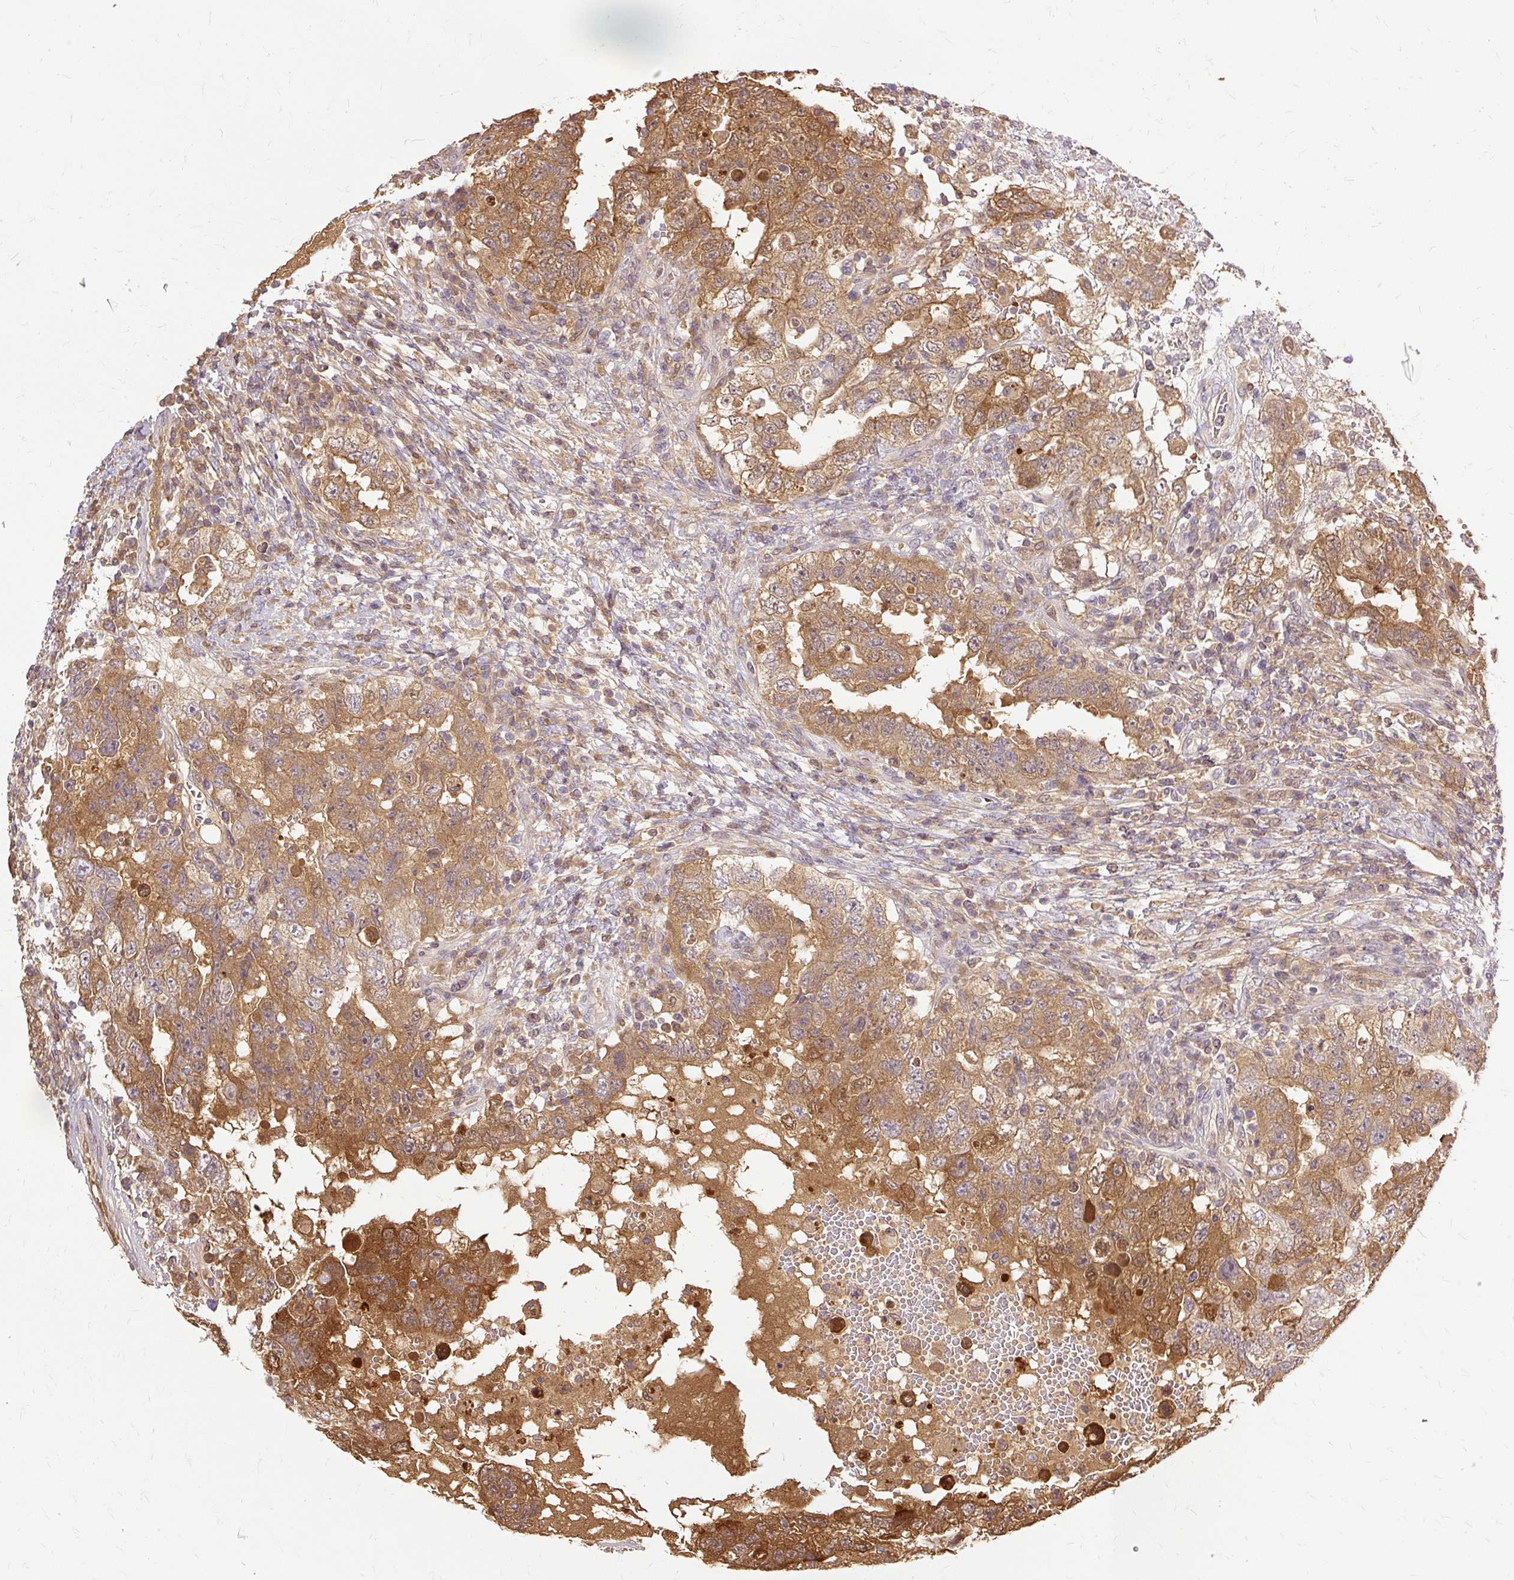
{"staining": {"intensity": "moderate", "quantity": ">75%", "location": "cytoplasmic/membranous"}, "tissue": "testis cancer", "cell_type": "Tumor cells", "image_type": "cancer", "snomed": [{"axis": "morphology", "description": "Carcinoma, Embryonal, NOS"}, {"axis": "topography", "description": "Testis"}], "caption": "This is a histology image of immunohistochemistry staining of testis cancer (embryonal carcinoma), which shows moderate staining in the cytoplasmic/membranous of tumor cells.", "gene": "AP5S1", "patient": {"sex": "male", "age": 26}}